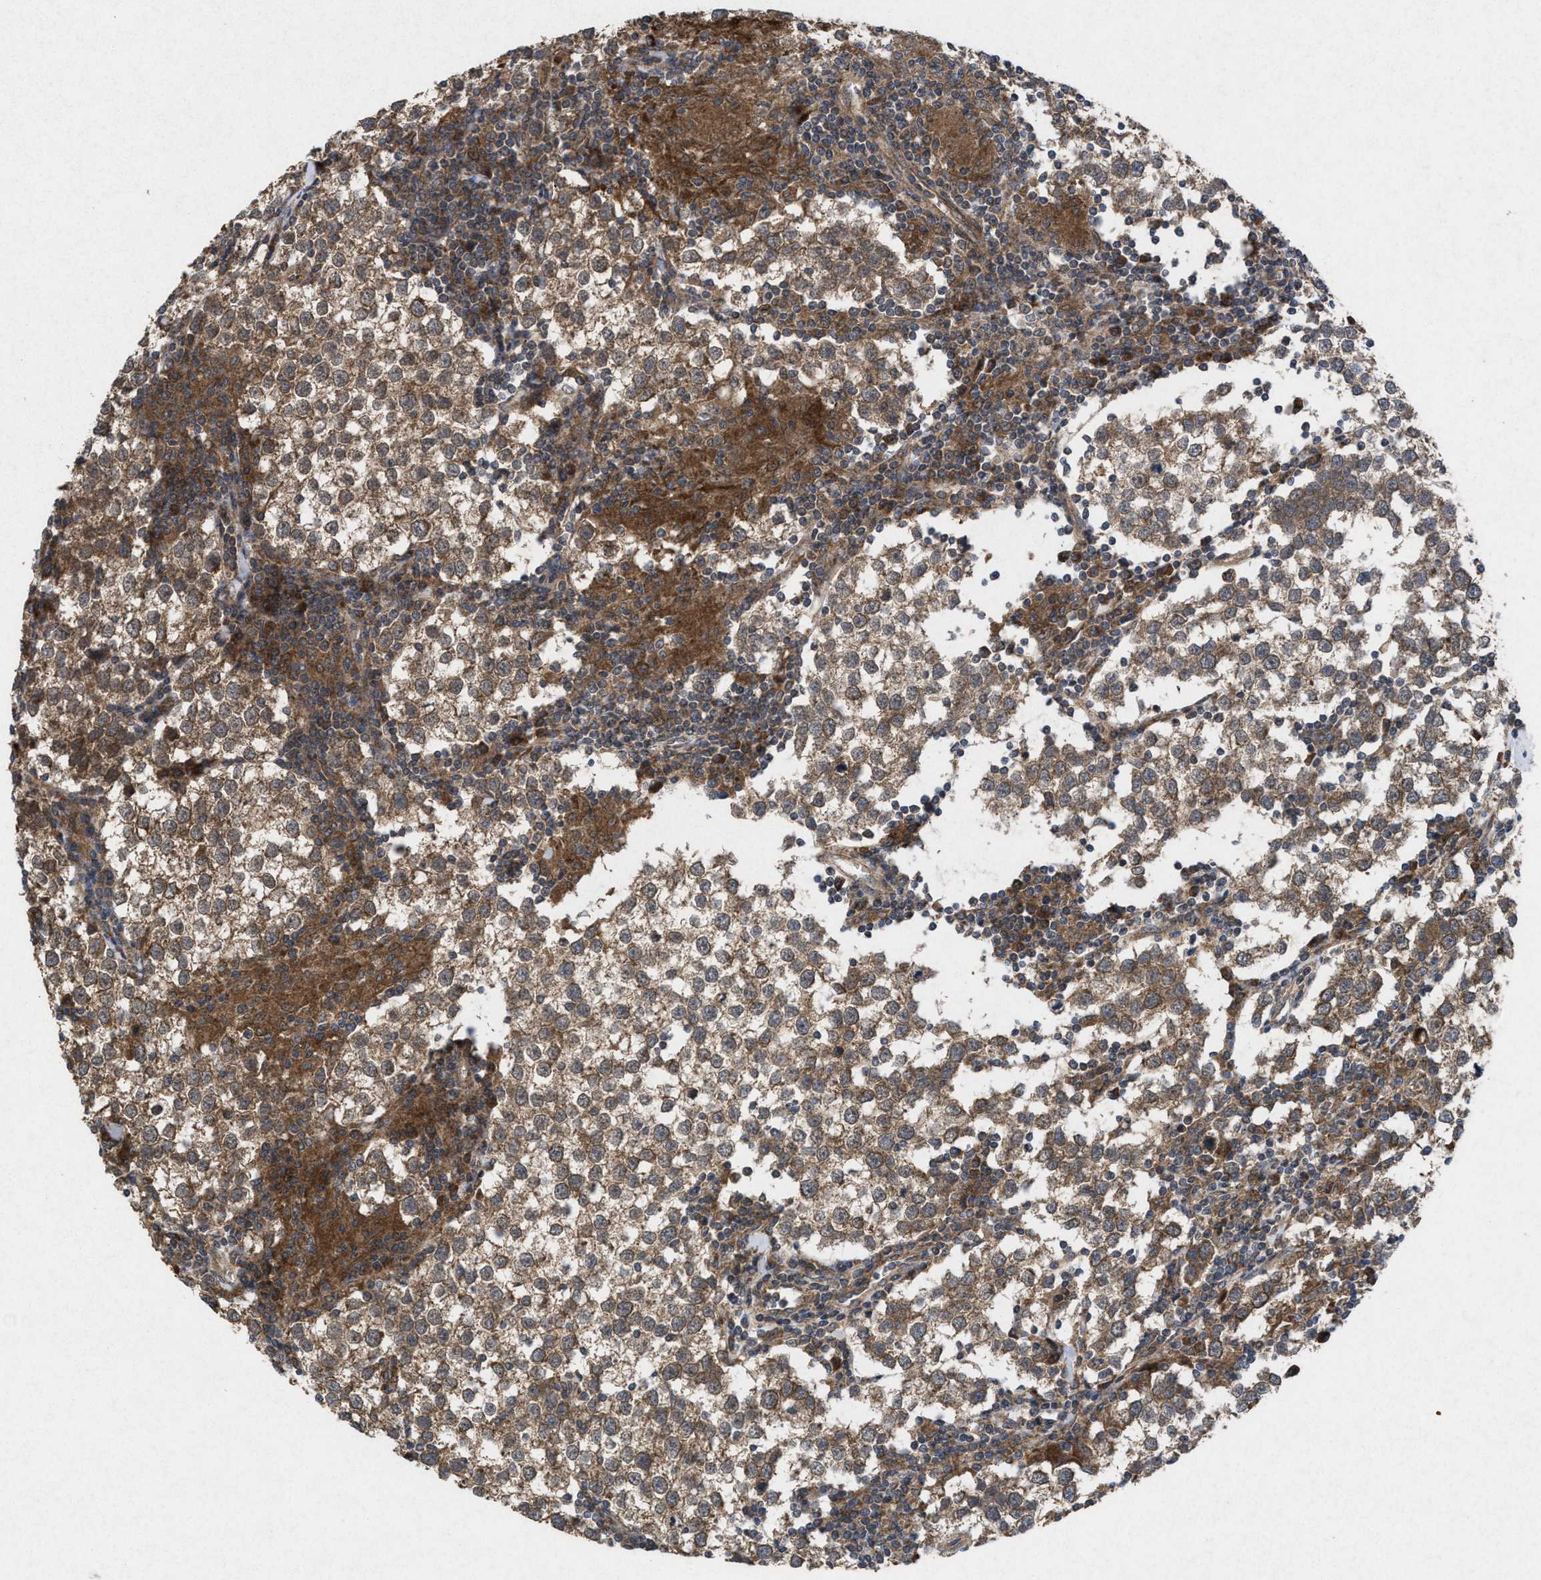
{"staining": {"intensity": "moderate", "quantity": ">75%", "location": "cytoplasmic/membranous"}, "tissue": "testis cancer", "cell_type": "Tumor cells", "image_type": "cancer", "snomed": [{"axis": "morphology", "description": "Seminoma, NOS"}, {"axis": "morphology", "description": "Carcinoma, Embryonal, NOS"}, {"axis": "topography", "description": "Testis"}], "caption": "Tumor cells reveal medium levels of moderate cytoplasmic/membranous expression in about >75% of cells in human seminoma (testis).", "gene": "MSI2", "patient": {"sex": "male", "age": 36}}